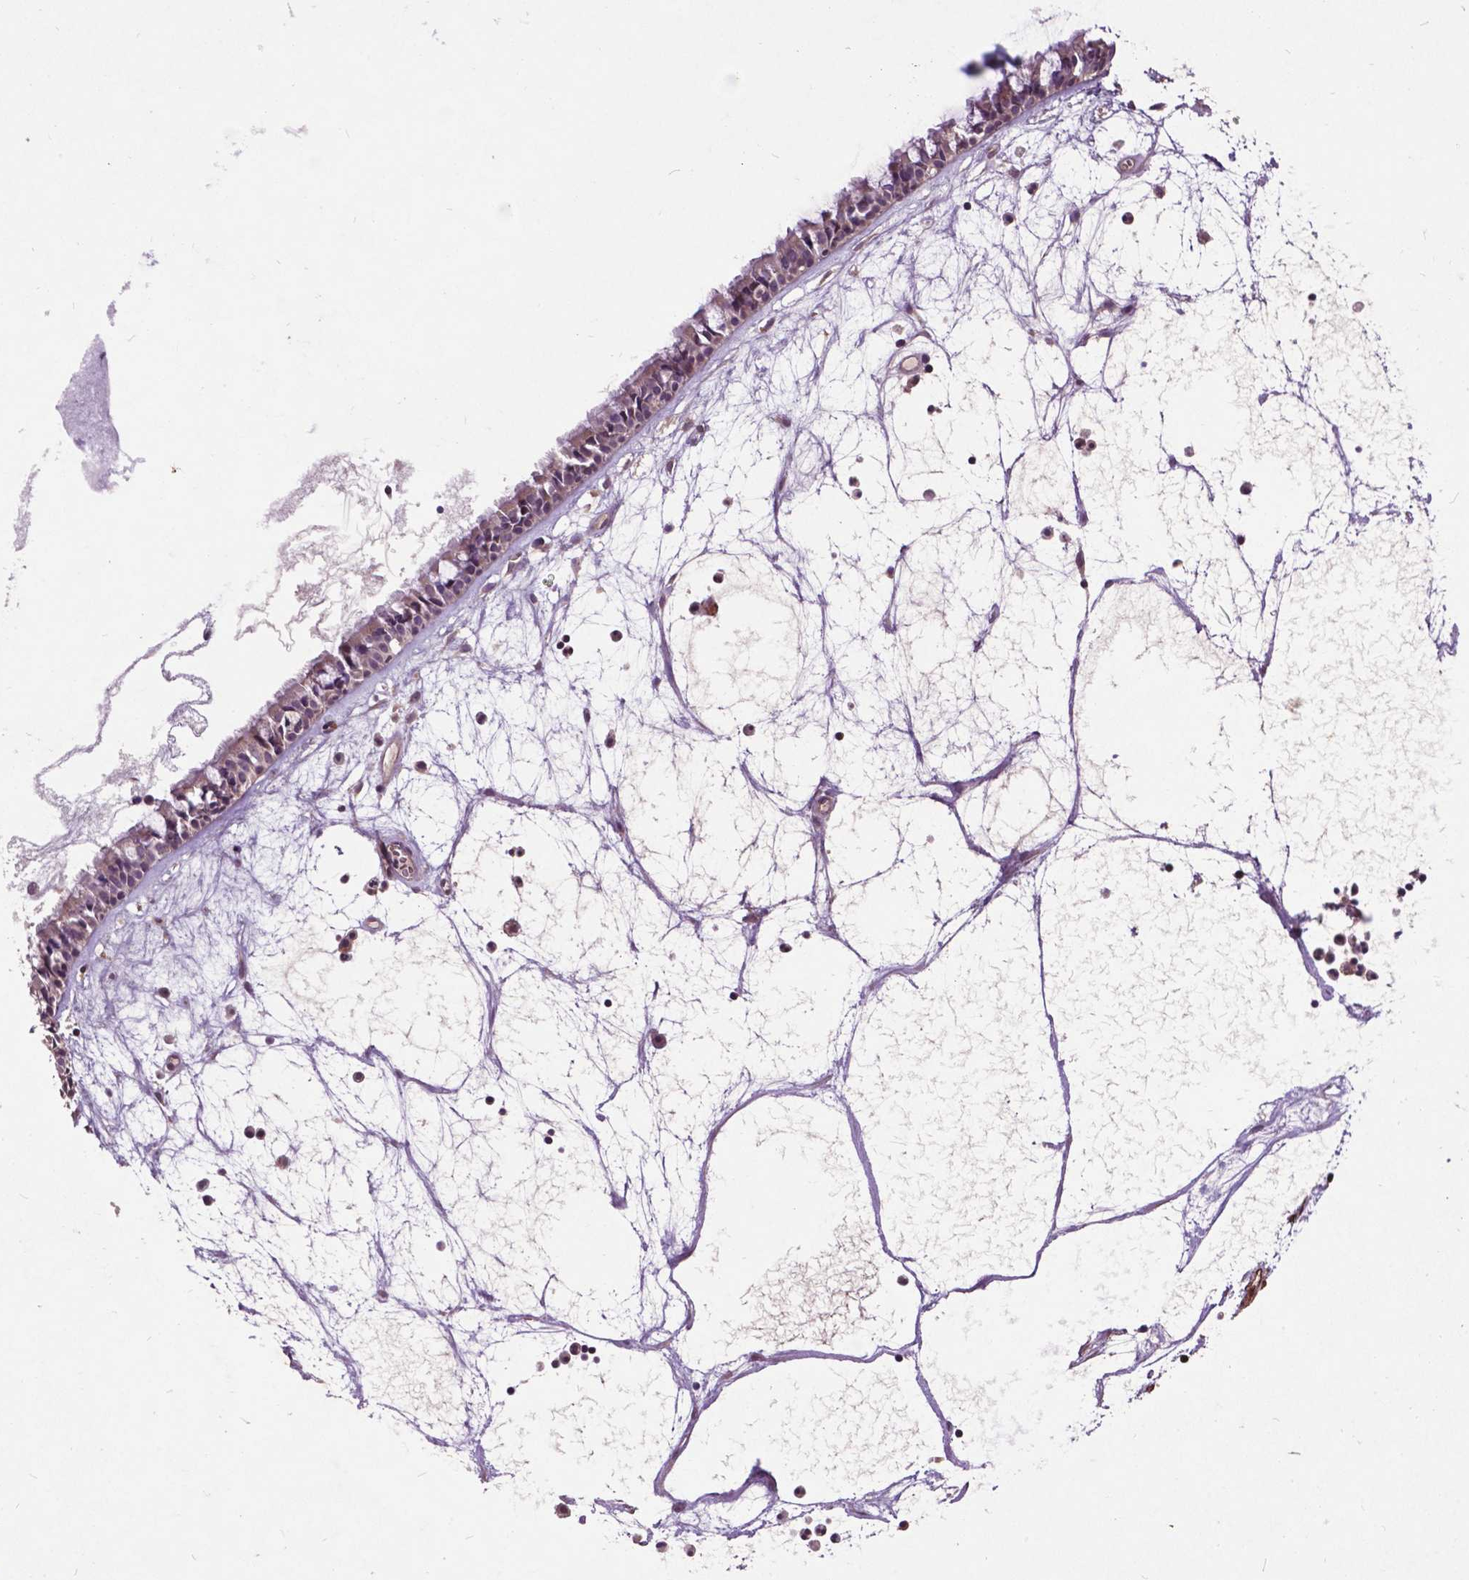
{"staining": {"intensity": "weak", "quantity": "25%-75%", "location": "cytoplasmic/membranous"}, "tissue": "nasopharynx", "cell_type": "Respiratory epithelial cells", "image_type": "normal", "snomed": [{"axis": "morphology", "description": "Normal tissue, NOS"}, {"axis": "topography", "description": "Nasopharynx"}], "caption": "Respiratory epithelial cells display low levels of weak cytoplasmic/membranous positivity in approximately 25%-75% of cells in benign nasopharynx.", "gene": "AP1S3", "patient": {"sex": "male", "age": 31}}